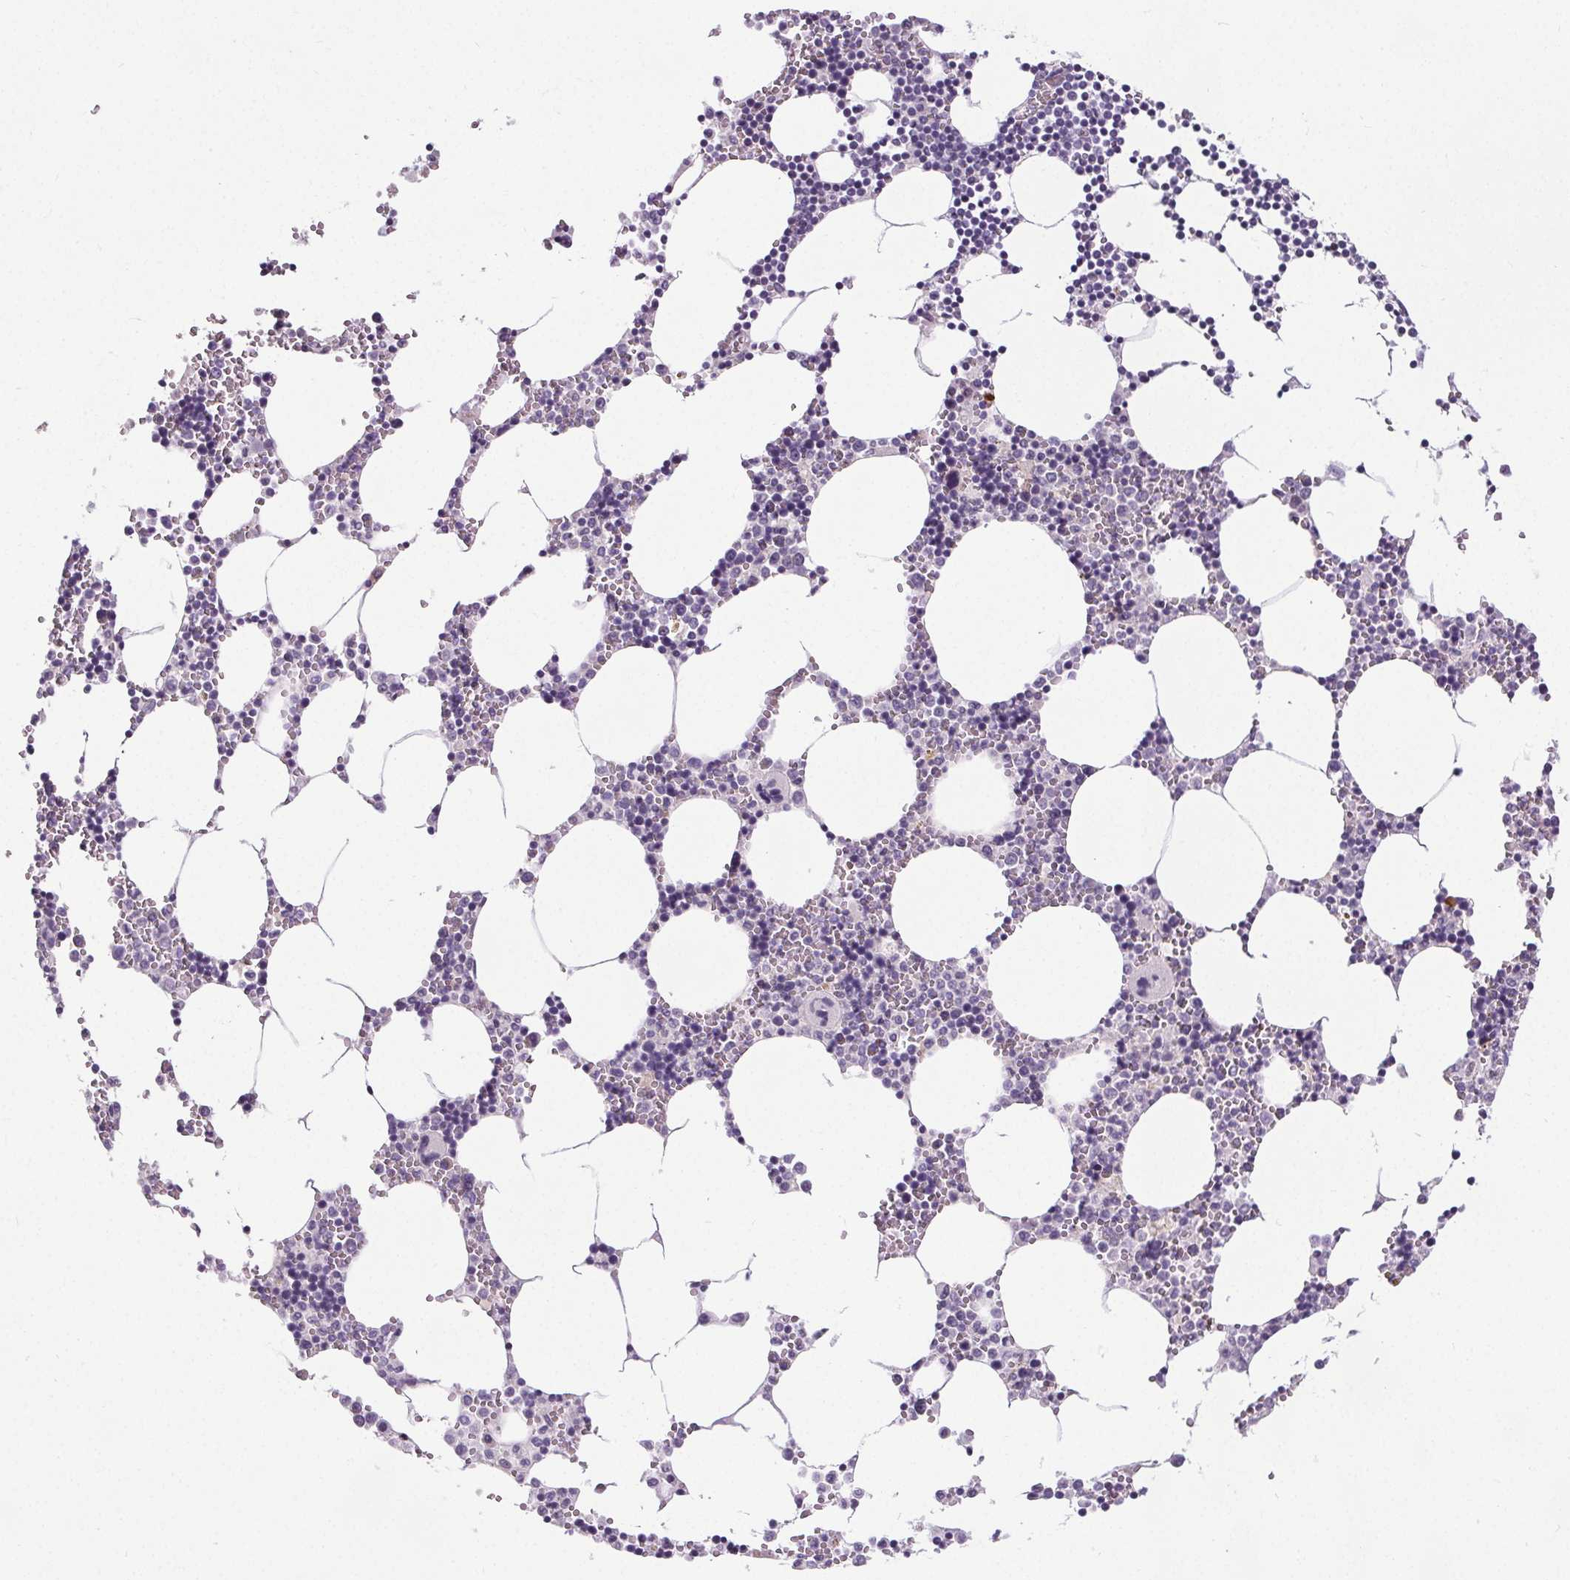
{"staining": {"intensity": "negative", "quantity": "none", "location": "none"}, "tissue": "bone marrow", "cell_type": "Hematopoietic cells", "image_type": "normal", "snomed": [{"axis": "morphology", "description": "Normal tissue, NOS"}, {"axis": "topography", "description": "Bone marrow"}], "caption": "Protein analysis of benign bone marrow demonstrates no significant positivity in hematopoietic cells. The staining was performed using DAB (3,3'-diaminobenzidine) to visualize the protein expression in brown, while the nuclei were stained in blue with hematoxylin (Magnification: 20x).", "gene": "ELAVL2", "patient": {"sex": "male", "age": 54}}